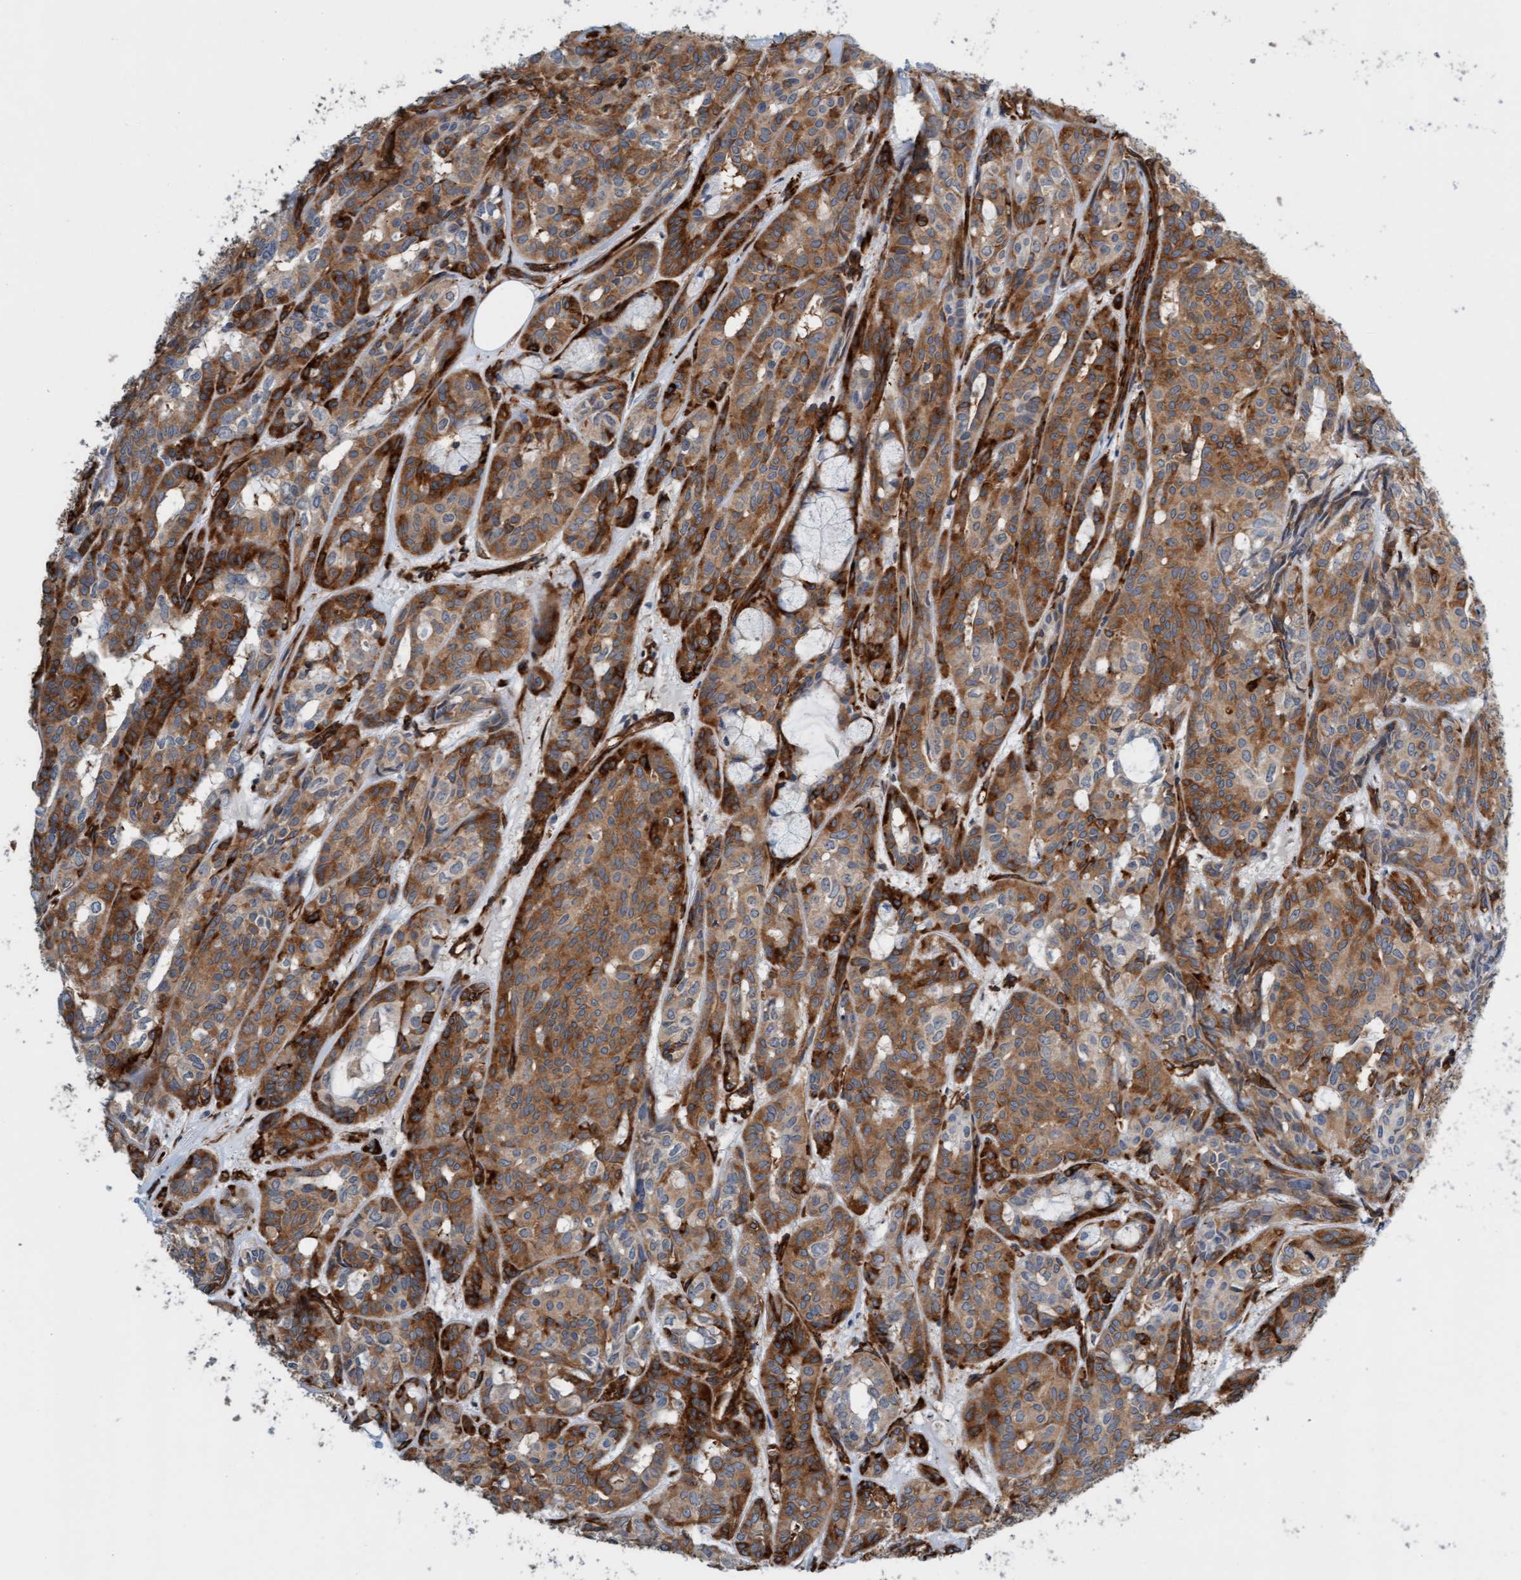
{"staining": {"intensity": "moderate", "quantity": ">75%", "location": "cytoplasmic/membranous"}, "tissue": "head and neck cancer", "cell_type": "Tumor cells", "image_type": "cancer", "snomed": [{"axis": "morphology", "description": "Adenocarcinoma, NOS"}, {"axis": "topography", "description": "Salivary gland, NOS"}, {"axis": "topography", "description": "Head-Neck"}], "caption": "Adenocarcinoma (head and neck) stained with immunohistochemistry (IHC) shows moderate cytoplasmic/membranous expression in about >75% of tumor cells.", "gene": "FMNL3", "patient": {"sex": "female", "age": 76}}